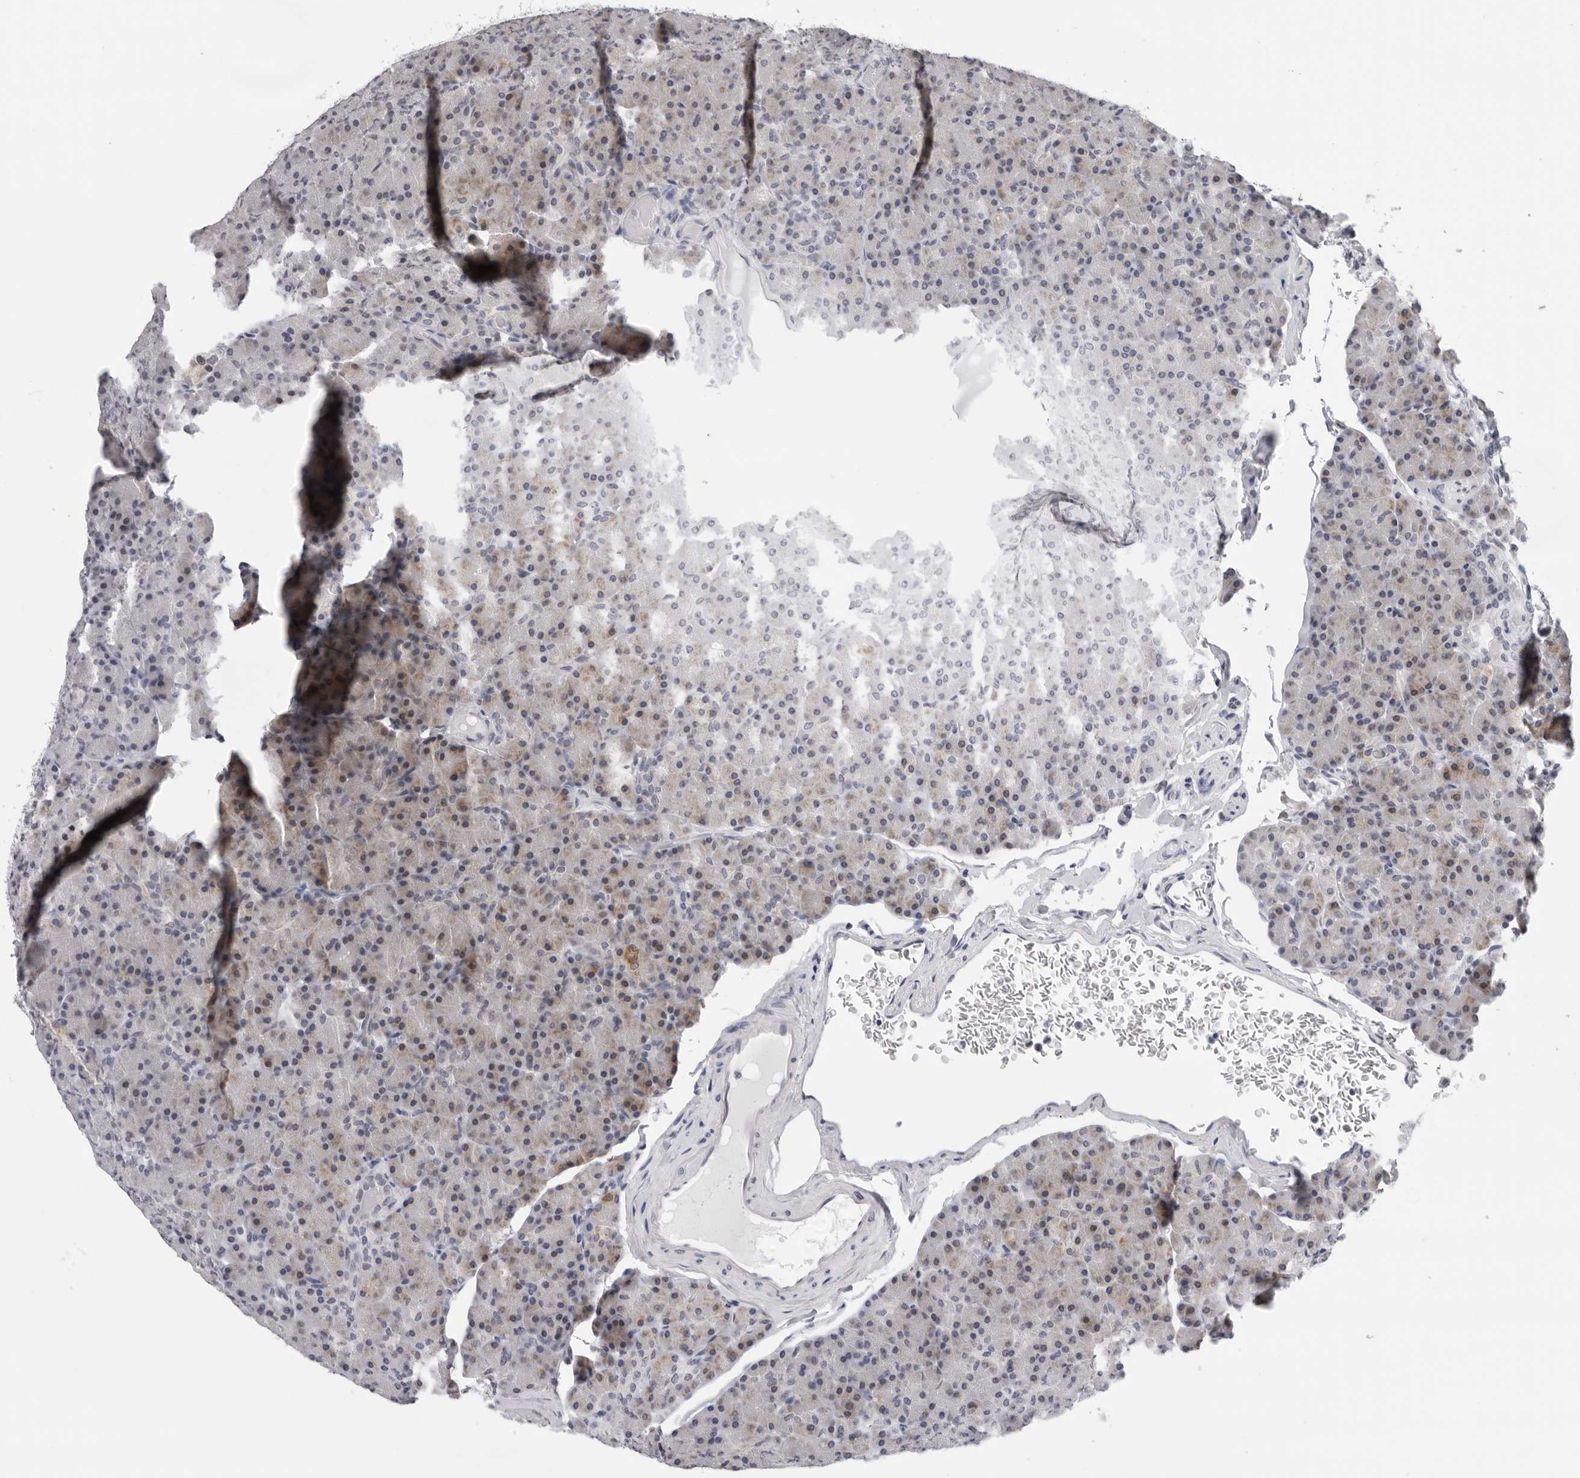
{"staining": {"intensity": "moderate", "quantity": "25%-75%", "location": "cytoplasmic/membranous"}, "tissue": "pancreas", "cell_type": "Exocrine glandular cells", "image_type": "normal", "snomed": [{"axis": "morphology", "description": "Normal tissue, NOS"}, {"axis": "topography", "description": "Pancreas"}], "caption": "Normal pancreas displays moderate cytoplasmic/membranous positivity in approximately 25%-75% of exocrine glandular cells (Stains: DAB in brown, nuclei in blue, Microscopy: brightfield microscopy at high magnification)..", "gene": "CPT2", "patient": {"sex": "female", "age": 43}}